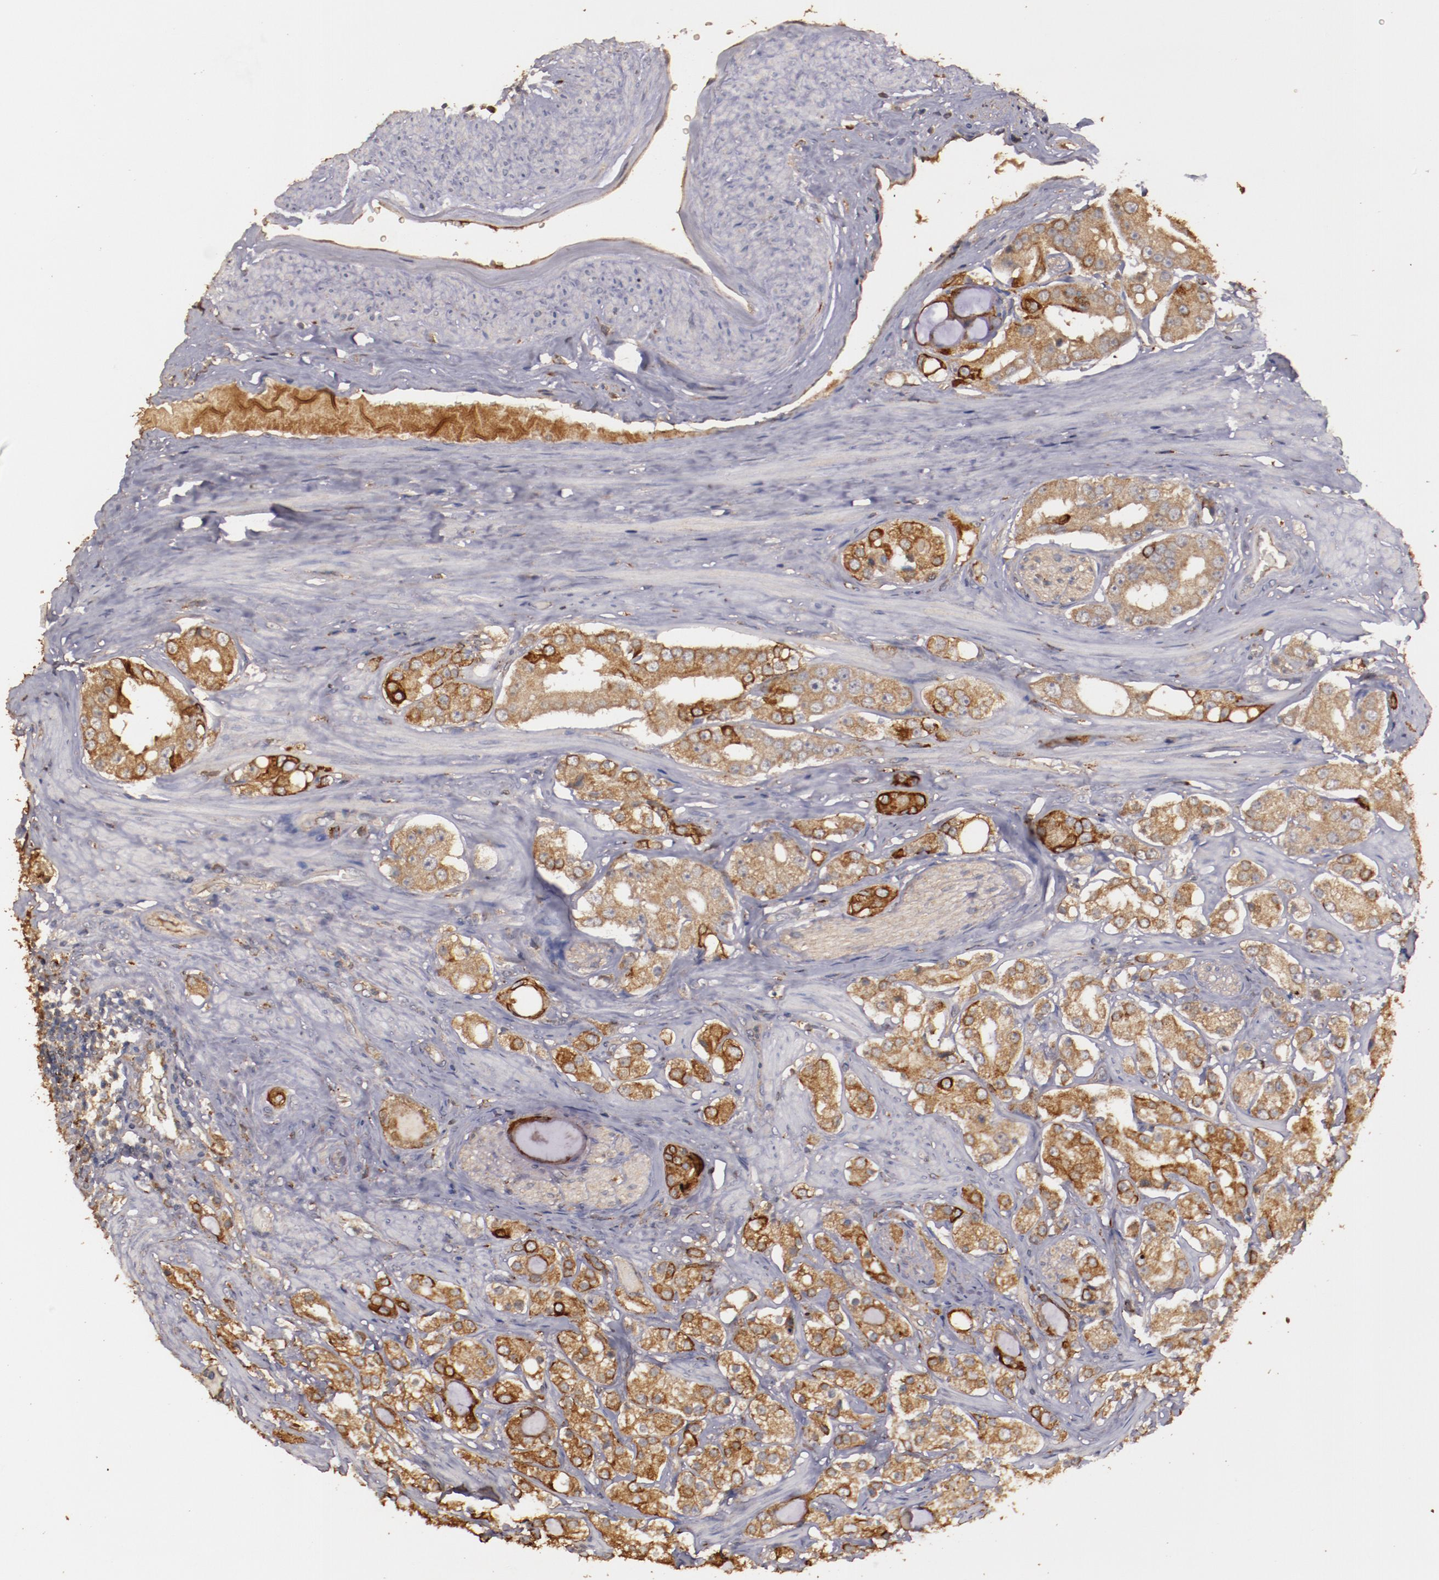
{"staining": {"intensity": "moderate", "quantity": ">75%", "location": "cytoplasmic/membranous"}, "tissue": "prostate cancer", "cell_type": "Tumor cells", "image_type": "cancer", "snomed": [{"axis": "morphology", "description": "Adenocarcinoma, High grade"}, {"axis": "topography", "description": "Prostate"}], "caption": "Tumor cells display medium levels of moderate cytoplasmic/membranous staining in about >75% of cells in human prostate cancer (adenocarcinoma (high-grade)). (DAB = brown stain, brightfield microscopy at high magnification).", "gene": "SRRD", "patient": {"sex": "male", "age": 68}}